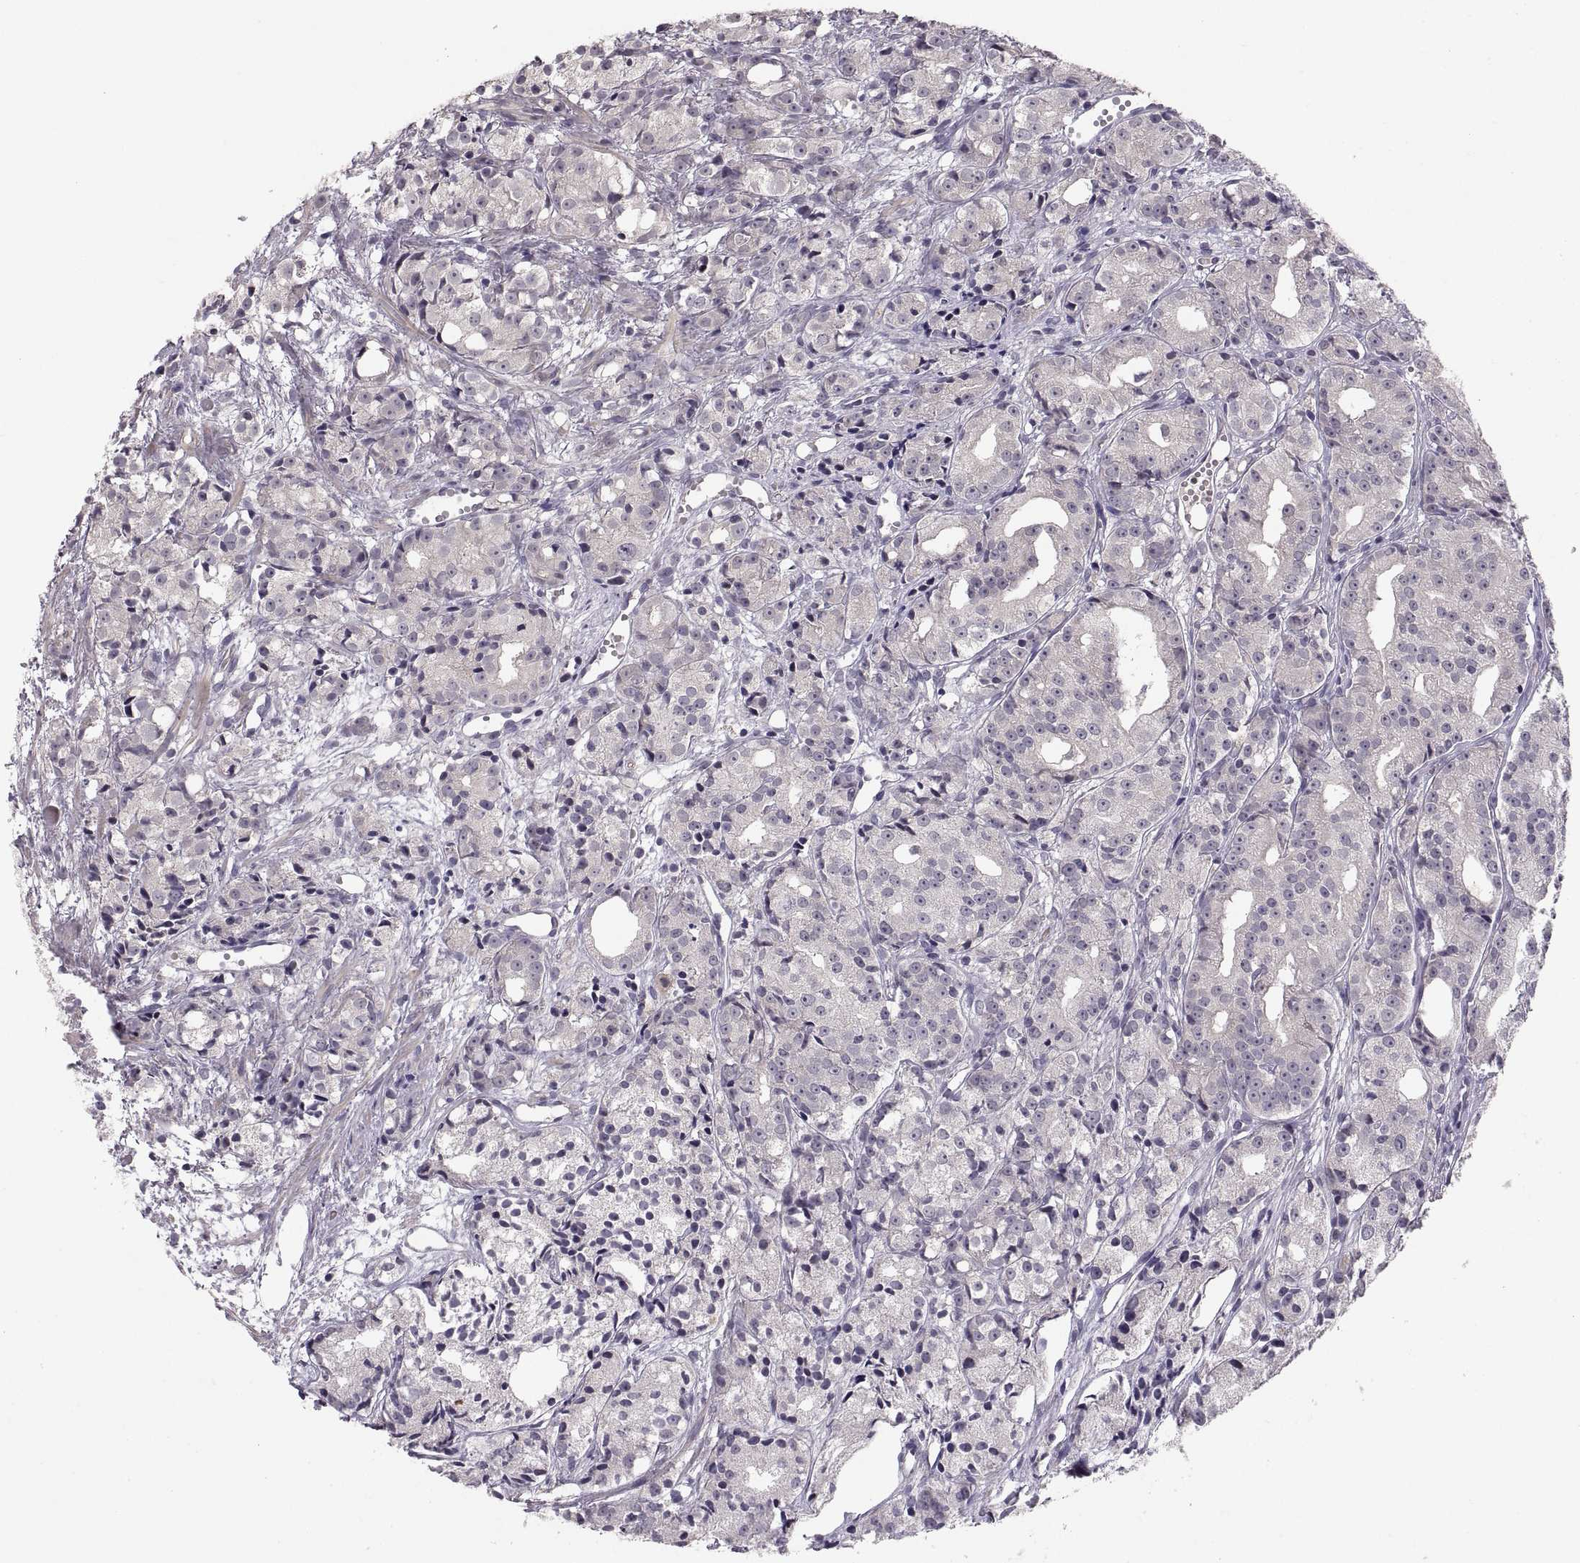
{"staining": {"intensity": "negative", "quantity": "none", "location": "none"}, "tissue": "prostate cancer", "cell_type": "Tumor cells", "image_type": "cancer", "snomed": [{"axis": "morphology", "description": "Adenocarcinoma, Medium grade"}, {"axis": "topography", "description": "Prostate"}], "caption": "Immunohistochemistry (IHC) of prostate adenocarcinoma (medium-grade) displays no staining in tumor cells. The staining was performed using DAB (3,3'-diaminobenzidine) to visualize the protein expression in brown, while the nuclei were stained in blue with hematoxylin (Magnification: 20x).", "gene": "PAX2", "patient": {"sex": "male", "age": 74}}